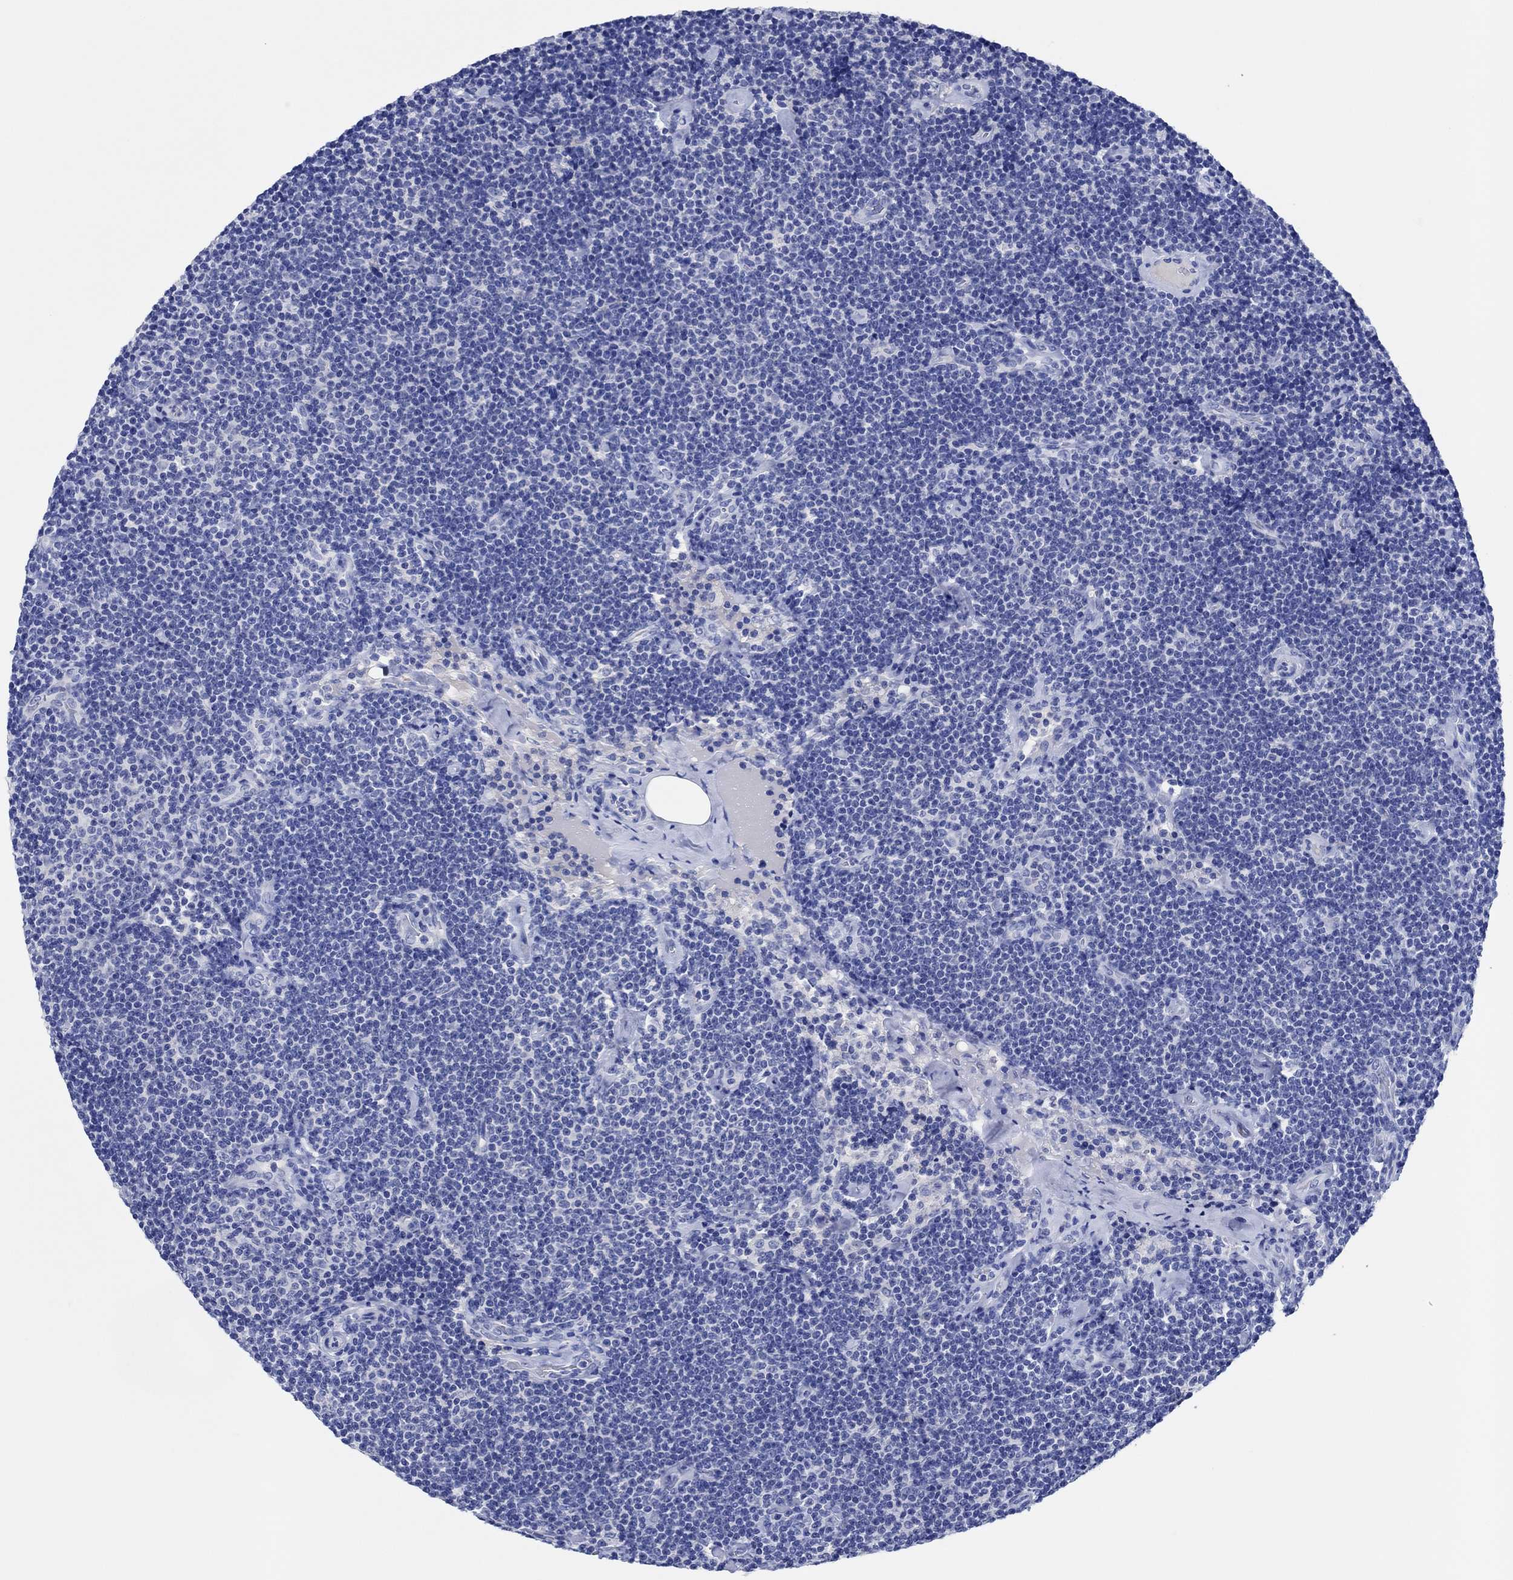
{"staining": {"intensity": "negative", "quantity": "none", "location": "none"}, "tissue": "lymphoma", "cell_type": "Tumor cells", "image_type": "cancer", "snomed": [{"axis": "morphology", "description": "Malignant lymphoma, non-Hodgkin's type, Low grade"}, {"axis": "topography", "description": "Lymph node"}], "caption": "A photomicrograph of lymphoma stained for a protein demonstrates no brown staining in tumor cells.", "gene": "CPNE6", "patient": {"sex": "male", "age": 81}}